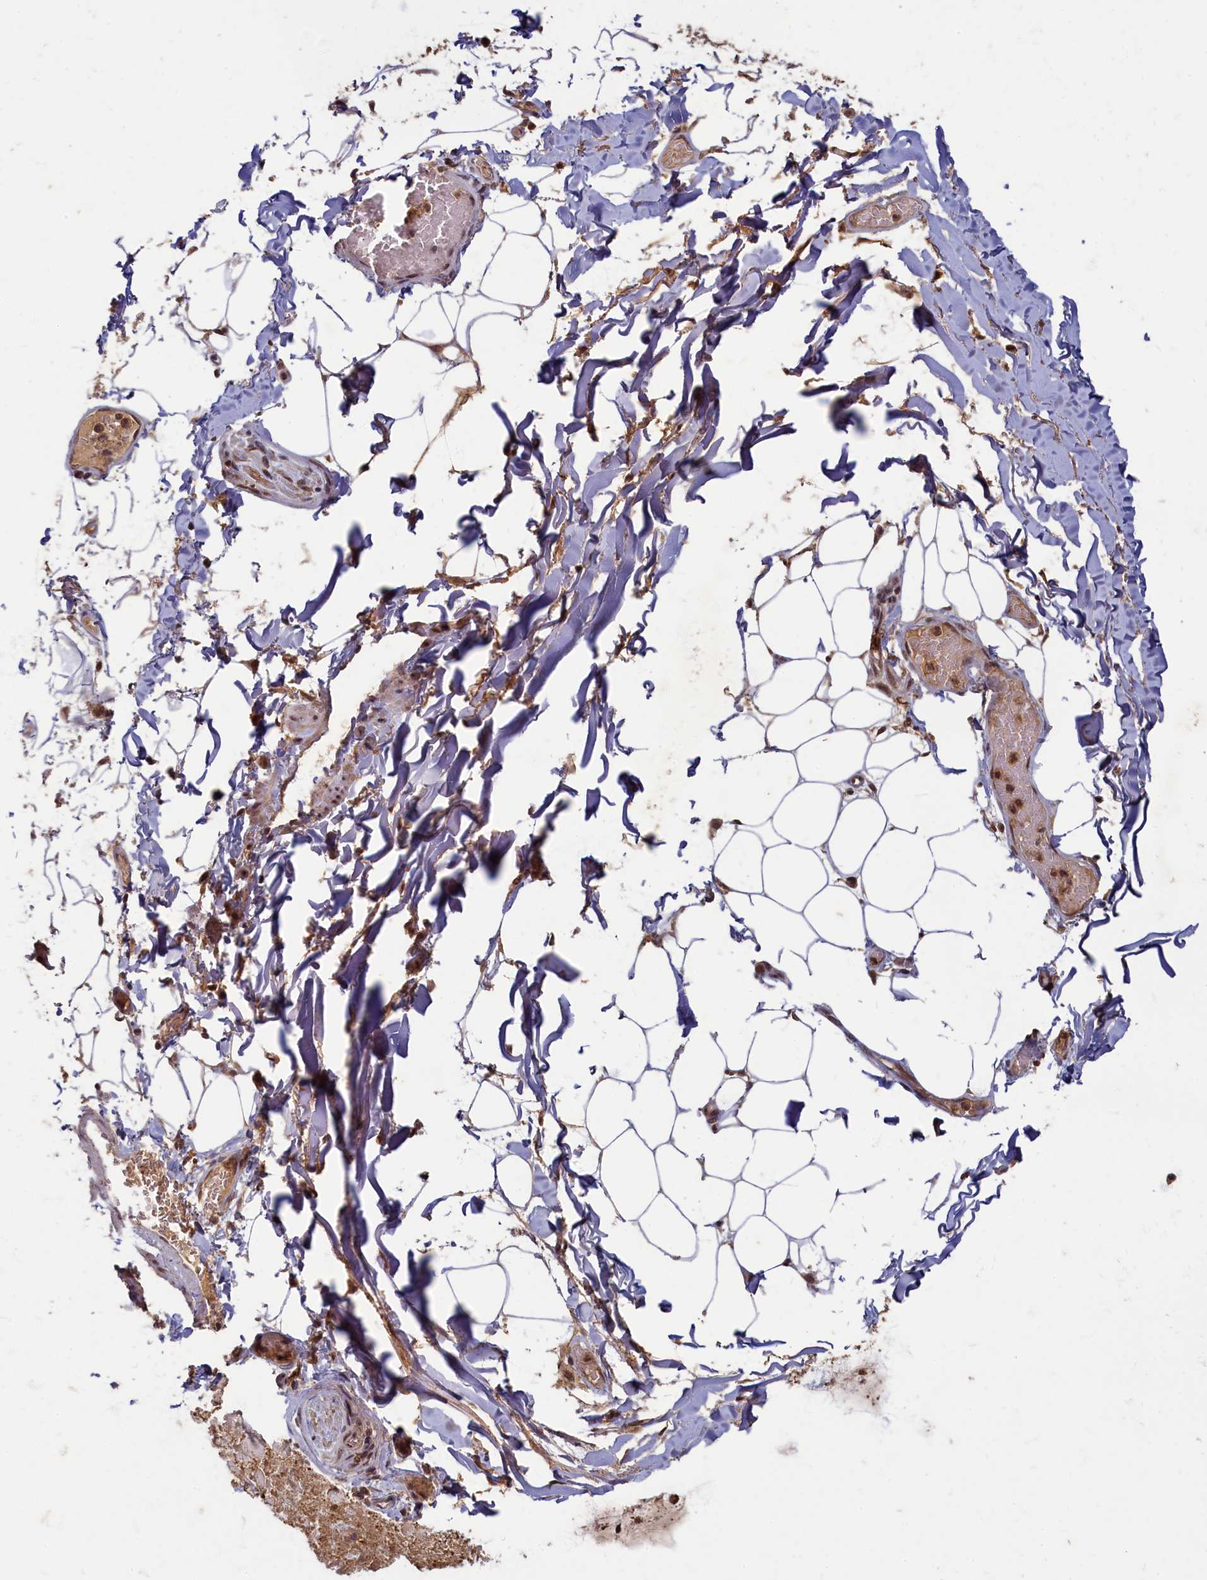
{"staining": {"intensity": "weak", "quantity": "25%-75%", "location": "cytoplasmic/membranous"}, "tissue": "adipose tissue", "cell_type": "Adipocytes", "image_type": "normal", "snomed": [{"axis": "morphology", "description": "Normal tissue, NOS"}, {"axis": "topography", "description": "Lymph node"}, {"axis": "topography", "description": "Cartilage tissue"}, {"axis": "topography", "description": "Bronchus"}], "caption": "IHC photomicrograph of benign adipose tissue: adipose tissue stained using immunohistochemistry exhibits low levels of weak protein expression localized specifically in the cytoplasmic/membranous of adipocytes, appearing as a cytoplasmic/membranous brown color.", "gene": "BRCA1", "patient": {"sex": "male", "age": 63}}